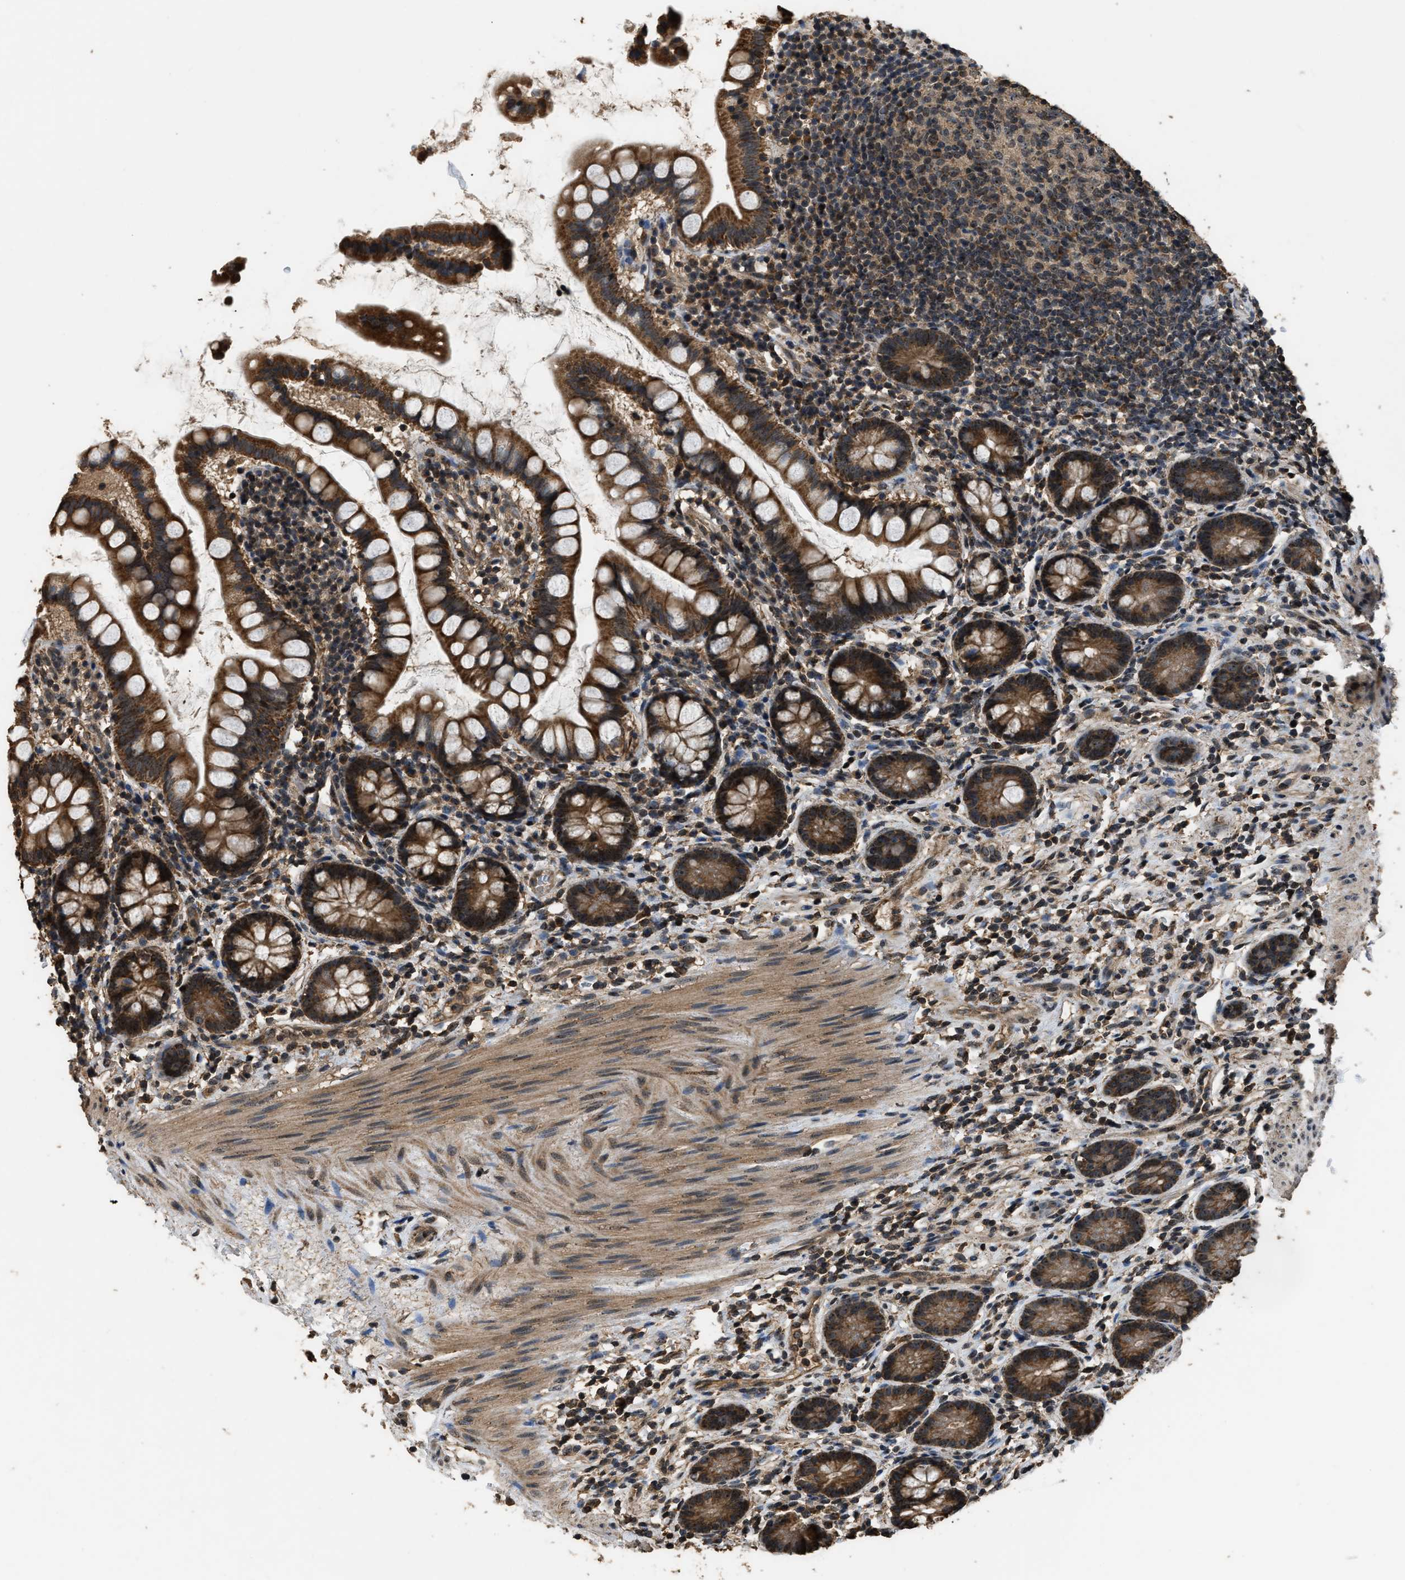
{"staining": {"intensity": "strong", "quantity": ">75%", "location": "cytoplasmic/membranous"}, "tissue": "small intestine", "cell_type": "Glandular cells", "image_type": "normal", "snomed": [{"axis": "morphology", "description": "Normal tissue, NOS"}, {"axis": "topography", "description": "Small intestine"}], "caption": "IHC of normal small intestine demonstrates high levels of strong cytoplasmic/membranous expression in about >75% of glandular cells. The staining was performed using DAB (3,3'-diaminobenzidine) to visualize the protein expression in brown, while the nuclei were stained in blue with hematoxylin (Magnification: 20x).", "gene": "DENND6B", "patient": {"sex": "female", "age": 84}}